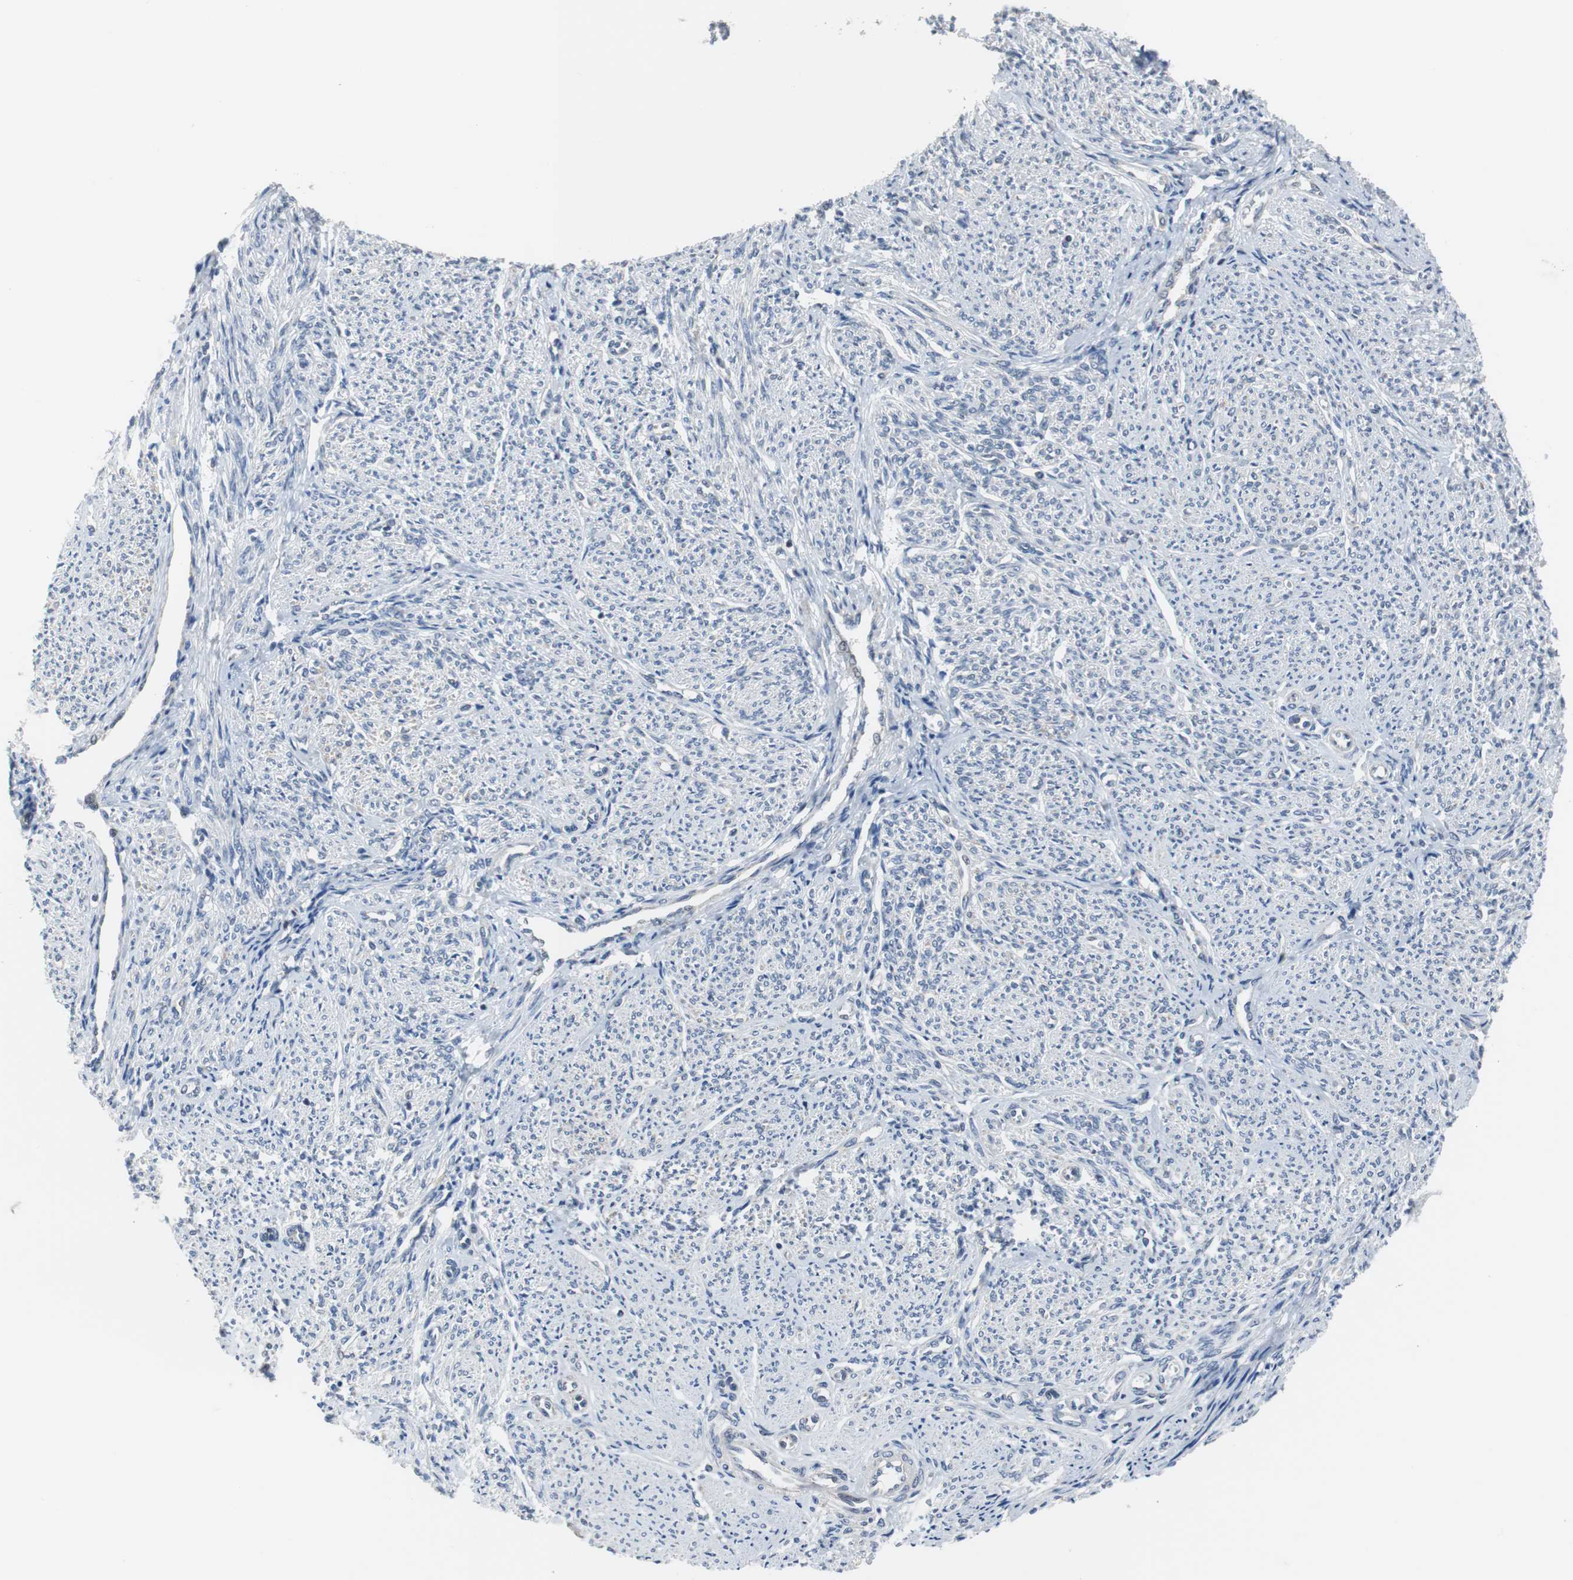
{"staining": {"intensity": "negative", "quantity": "none", "location": "none"}, "tissue": "smooth muscle", "cell_type": "Smooth muscle cells", "image_type": "normal", "snomed": [{"axis": "morphology", "description": "Normal tissue, NOS"}, {"axis": "topography", "description": "Smooth muscle"}], "caption": "This image is of normal smooth muscle stained with IHC to label a protein in brown with the nuclei are counter-stained blue. There is no positivity in smooth muscle cells. (DAB (3,3'-diaminobenzidine) IHC, high magnification).", "gene": "TP63", "patient": {"sex": "female", "age": 65}}